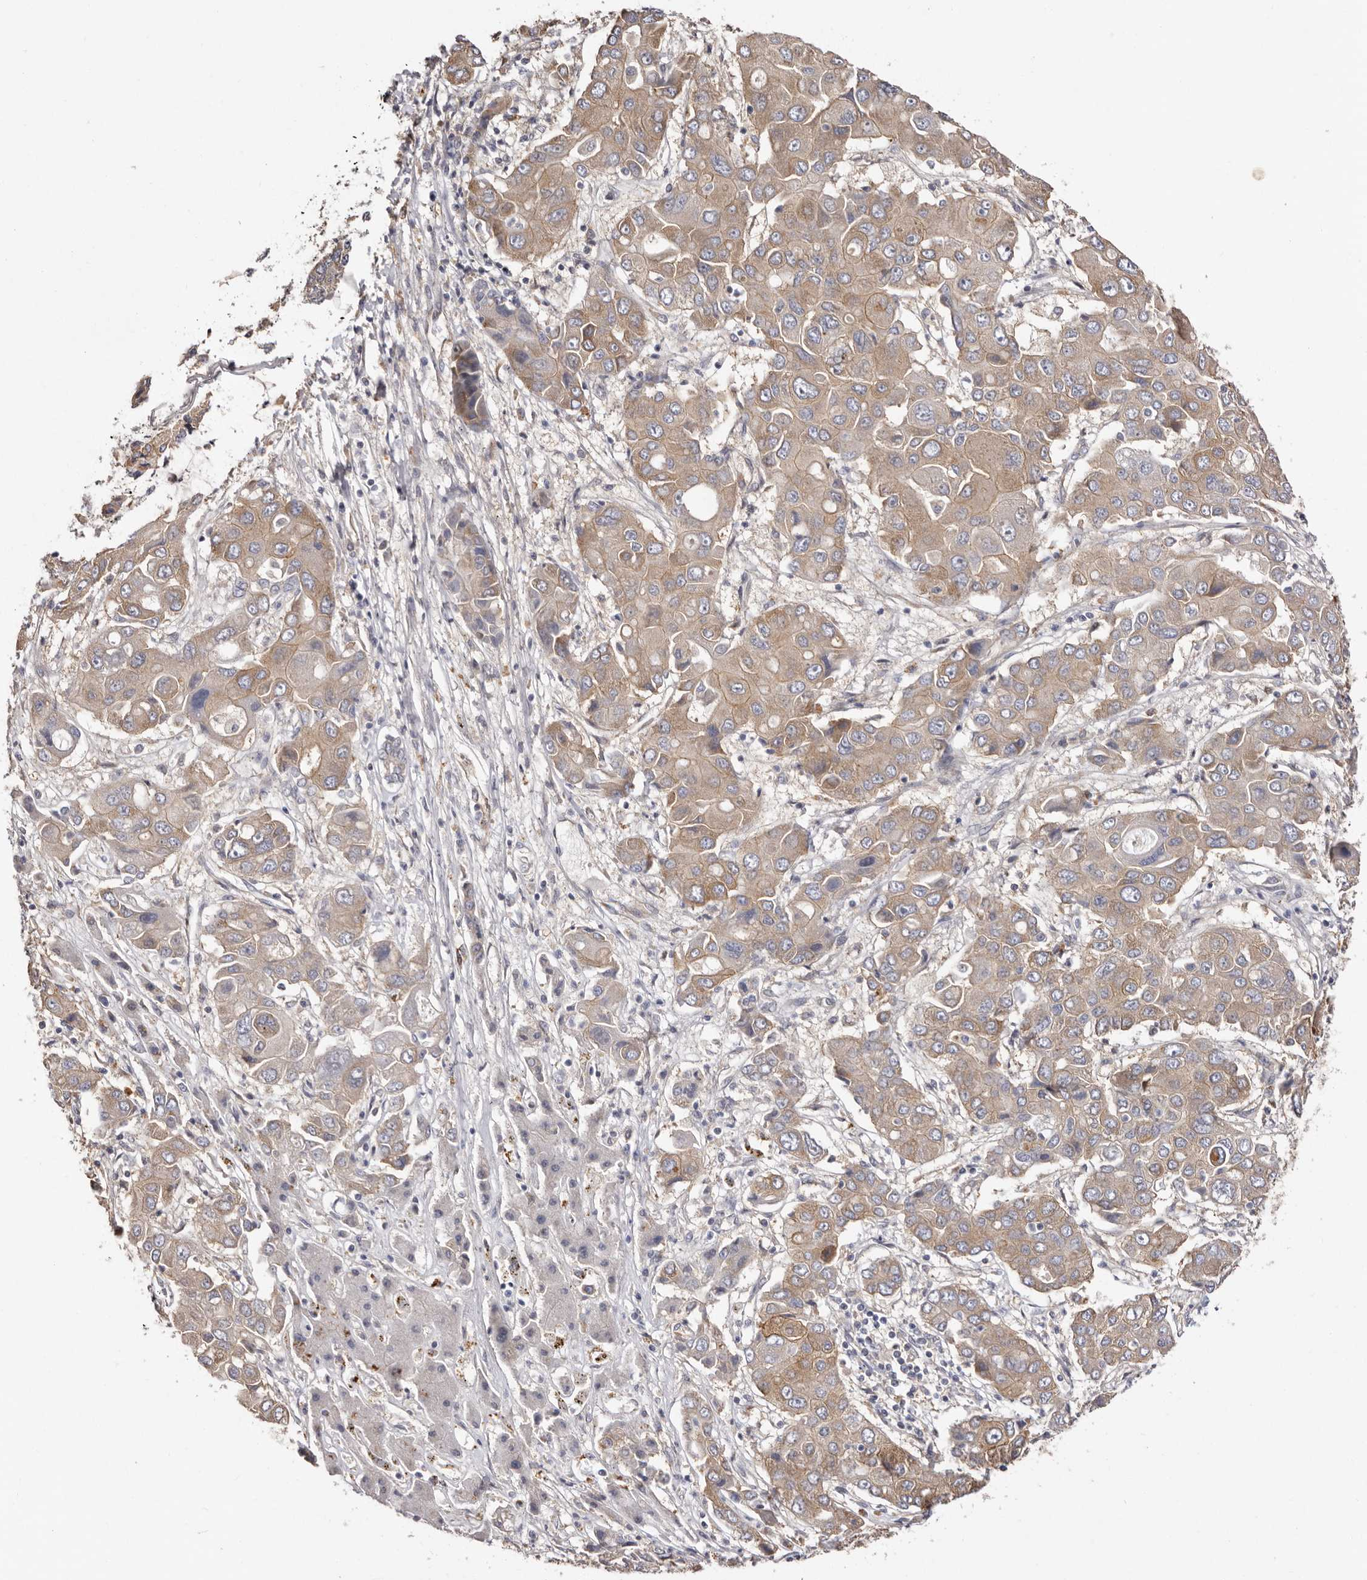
{"staining": {"intensity": "weak", "quantity": ">75%", "location": "cytoplasmic/membranous"}, "tissue": "liver cancer", "cell_type": "Tumor cells", "image_type": "cancer", "snomed": [{"axis": "morphology", "description": "Cholangiocarcinoma"}, {"axis": "topography", "description": "Liver"}], "caption": "Immunohistochemical staining of liver cancer demonstrates low levels of weak cytoplasmic/membranous staining in approximately >75% of tumor cells.", "gene": "FAM167B", "patient": {"sex": "male", "age": 67}}